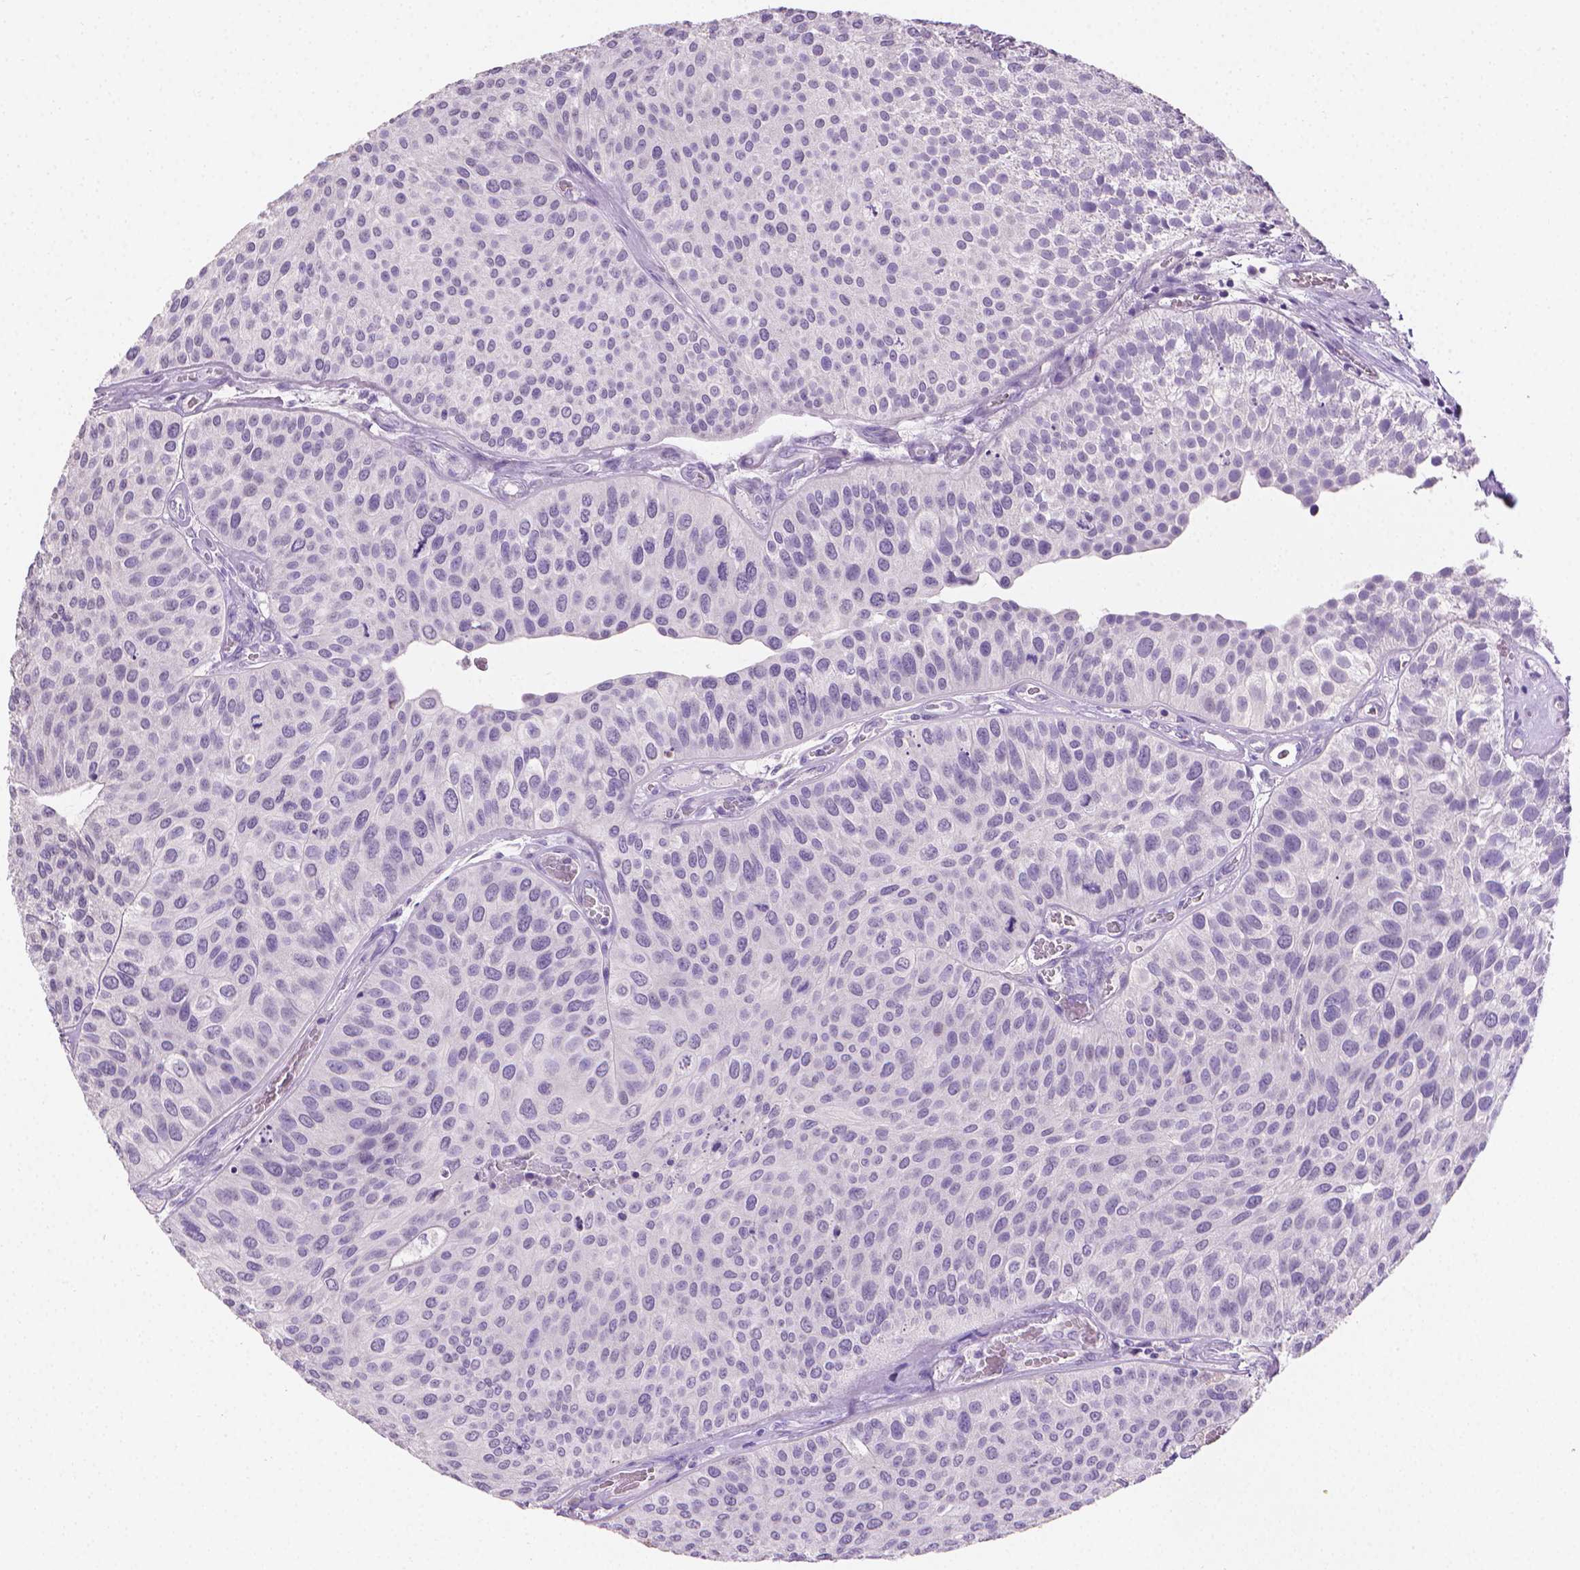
{"staining": {"intensity": "negative", "quantity": "none", "location": "none"}, "tissue": "urothelial cancer", "cell_type": "Tumor cells", "image_type": "cancer", "snomed": [{"axis": "morphology", "description": "Urothelial carcinoma, Low grade"}, {"axis": "topography", "description": "Urinary bladder"}], "caption": "Urothelial cancer stained for a protein using immunohistochemistry reveals no staining tumor cells.", "gene": "TNNI2", "patient": {"sex": "female", "age": 87}}